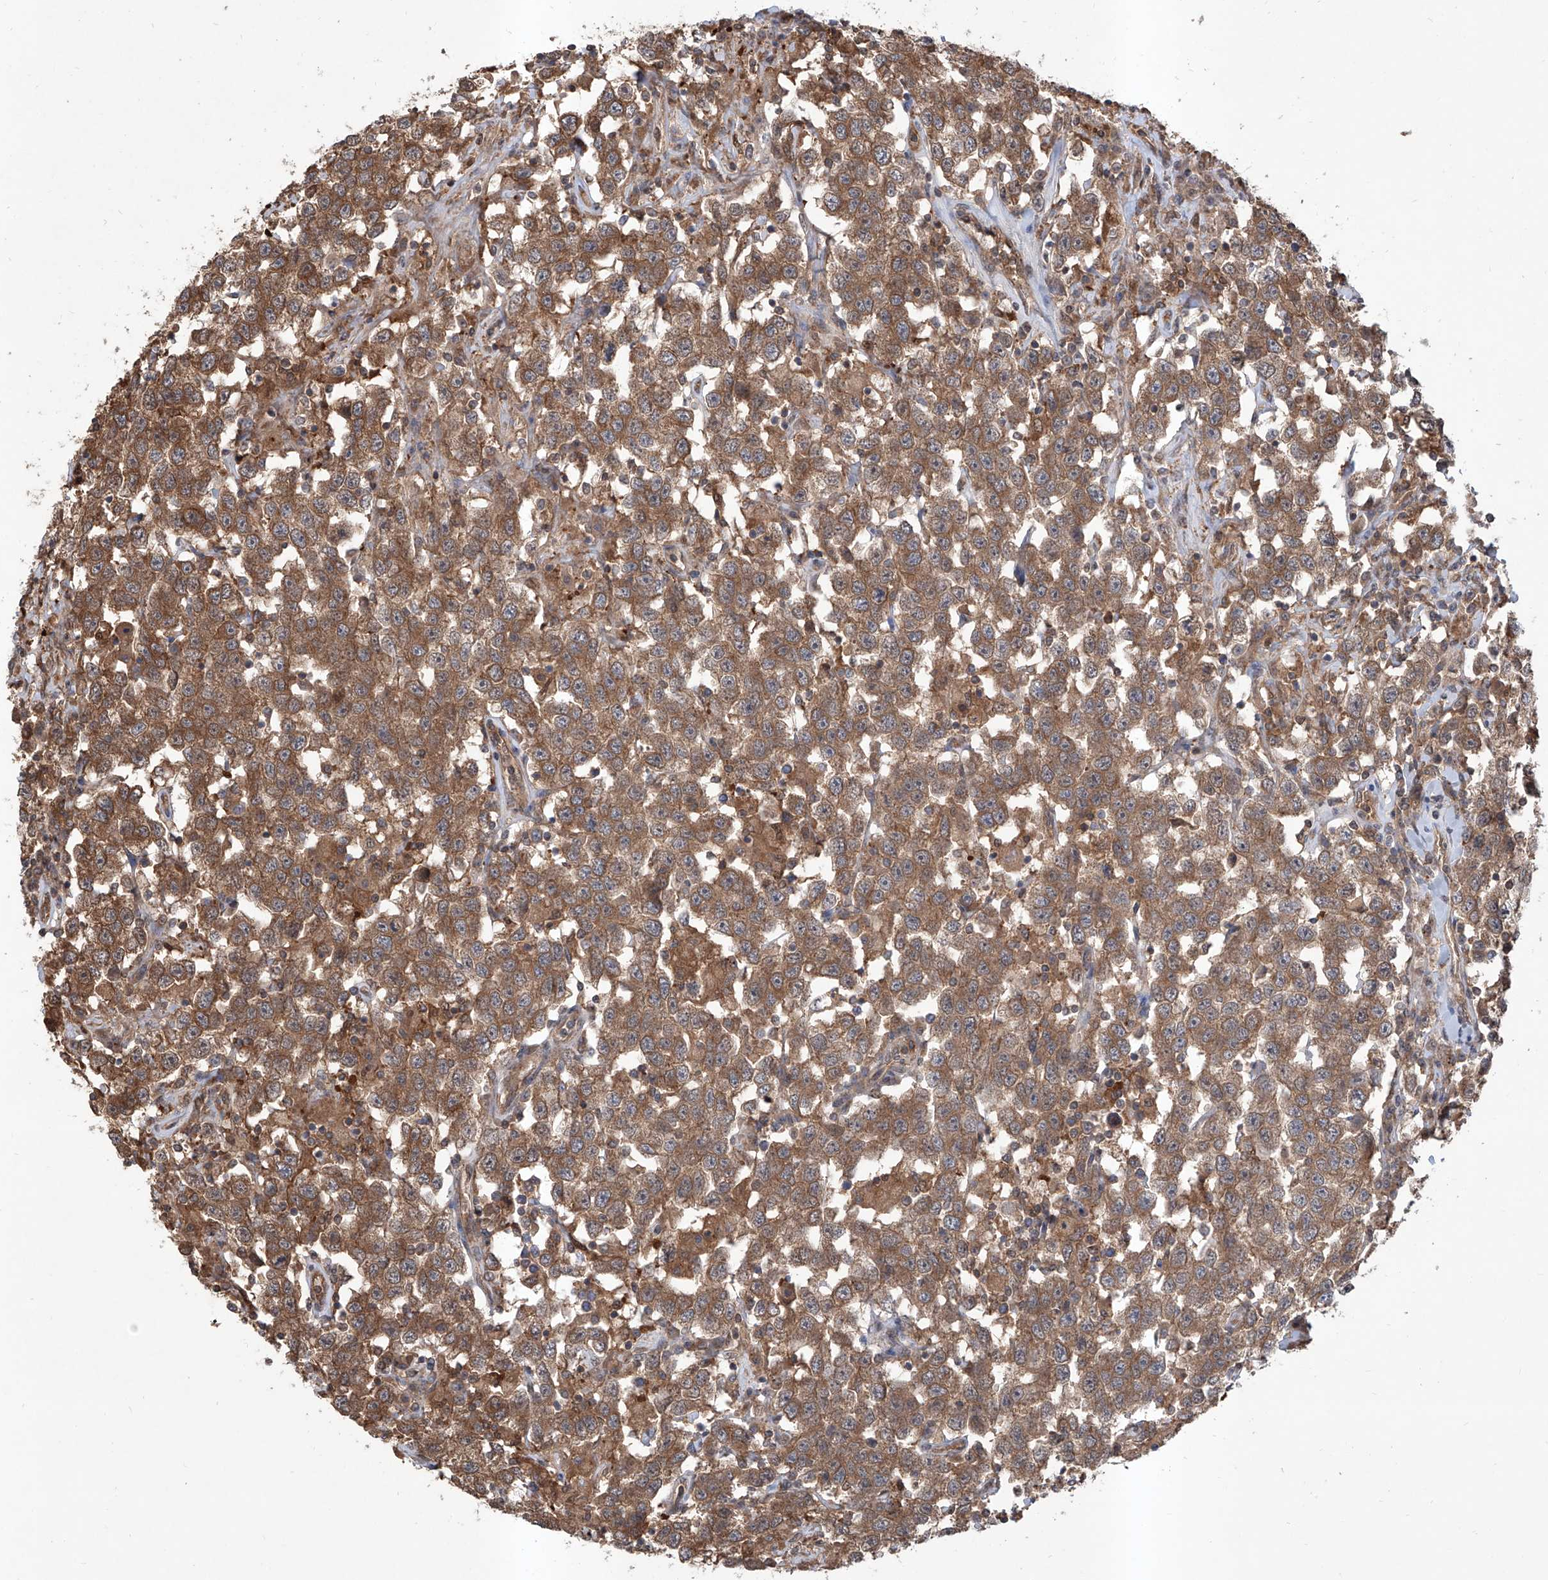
{"staining": {"intensity": "moderate", "quantity": ">75%", "location": "cytoplasmic/membranous"}, "tissue": "testis cancer", "cell_type": "Tumor cells", "image_type": "cancer", "snomed": [{"axis": "morphology", "description": "Seminoma, NOS"}, {"axis": "topography", "description": "Testis"}], "caption": "Immunohistochemical staining of testis cancer (seminoma) demonstrates moderate cytoplasmic/membranous protein staining in approximately >75% of tumor cells. (brown staining indicates protein expression, while blue staining denotes nuclei).", "gene": "HOXC8", "patient": {"sex": "male", "age": 41}}